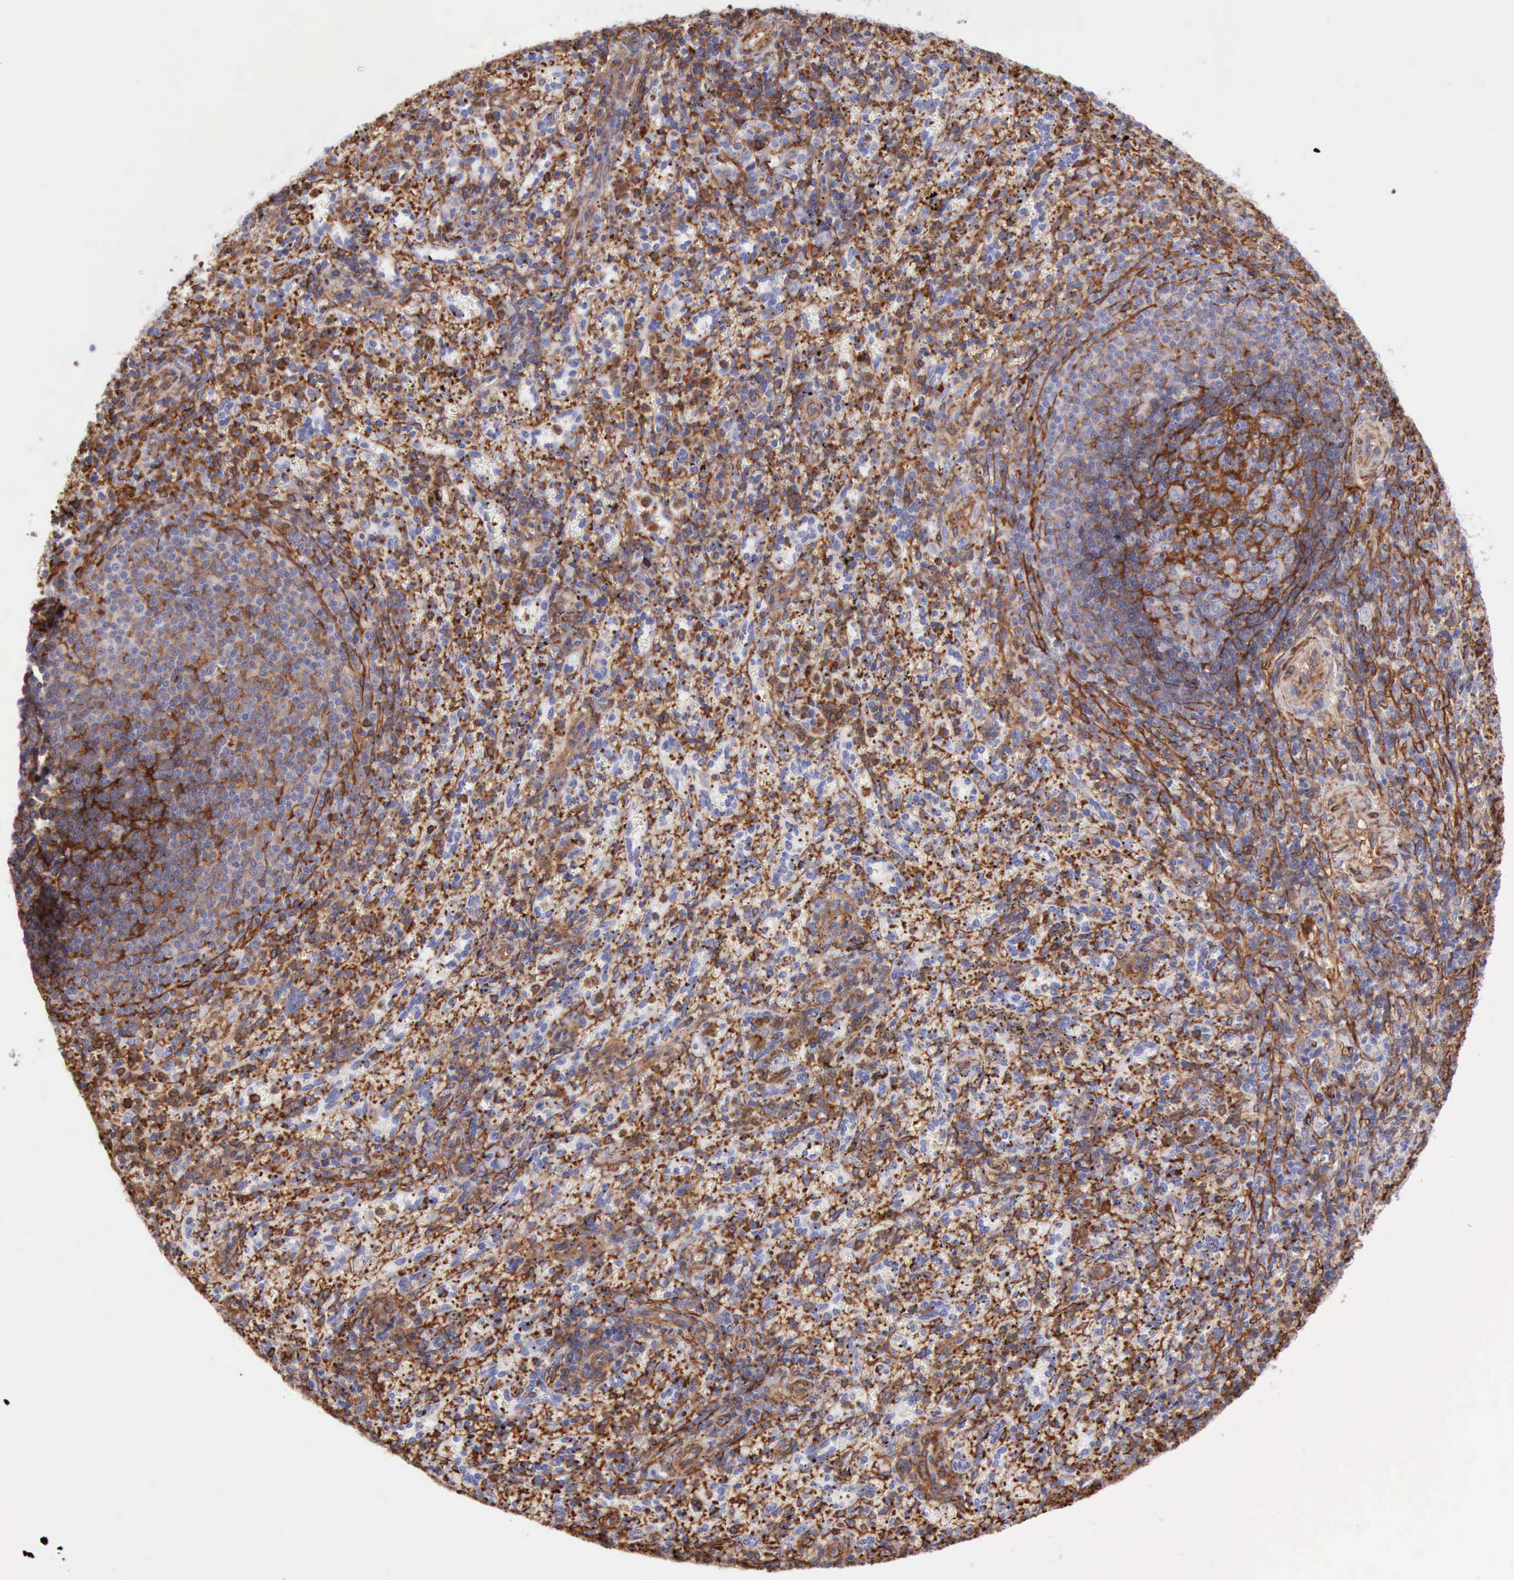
{"staining": {"intensity": "negative", "quantity": "none", "location": "none"}, "tissue": "spleen", "cell_type": "Cells in red pulp", "image_type": "normal", "snomed": [{"axis": "morphology", "description": "Normal tissue, NOS"}, {"axis": "topography", "description": "Spleen"}], "caption": "An immunohistochemistry (IHC) photomicrograph of benign spleen is shown. There is no staining in cells in red pulp of spleen.", "gene": "FLNA", "patient": {"sex": "female", "age": 10}}